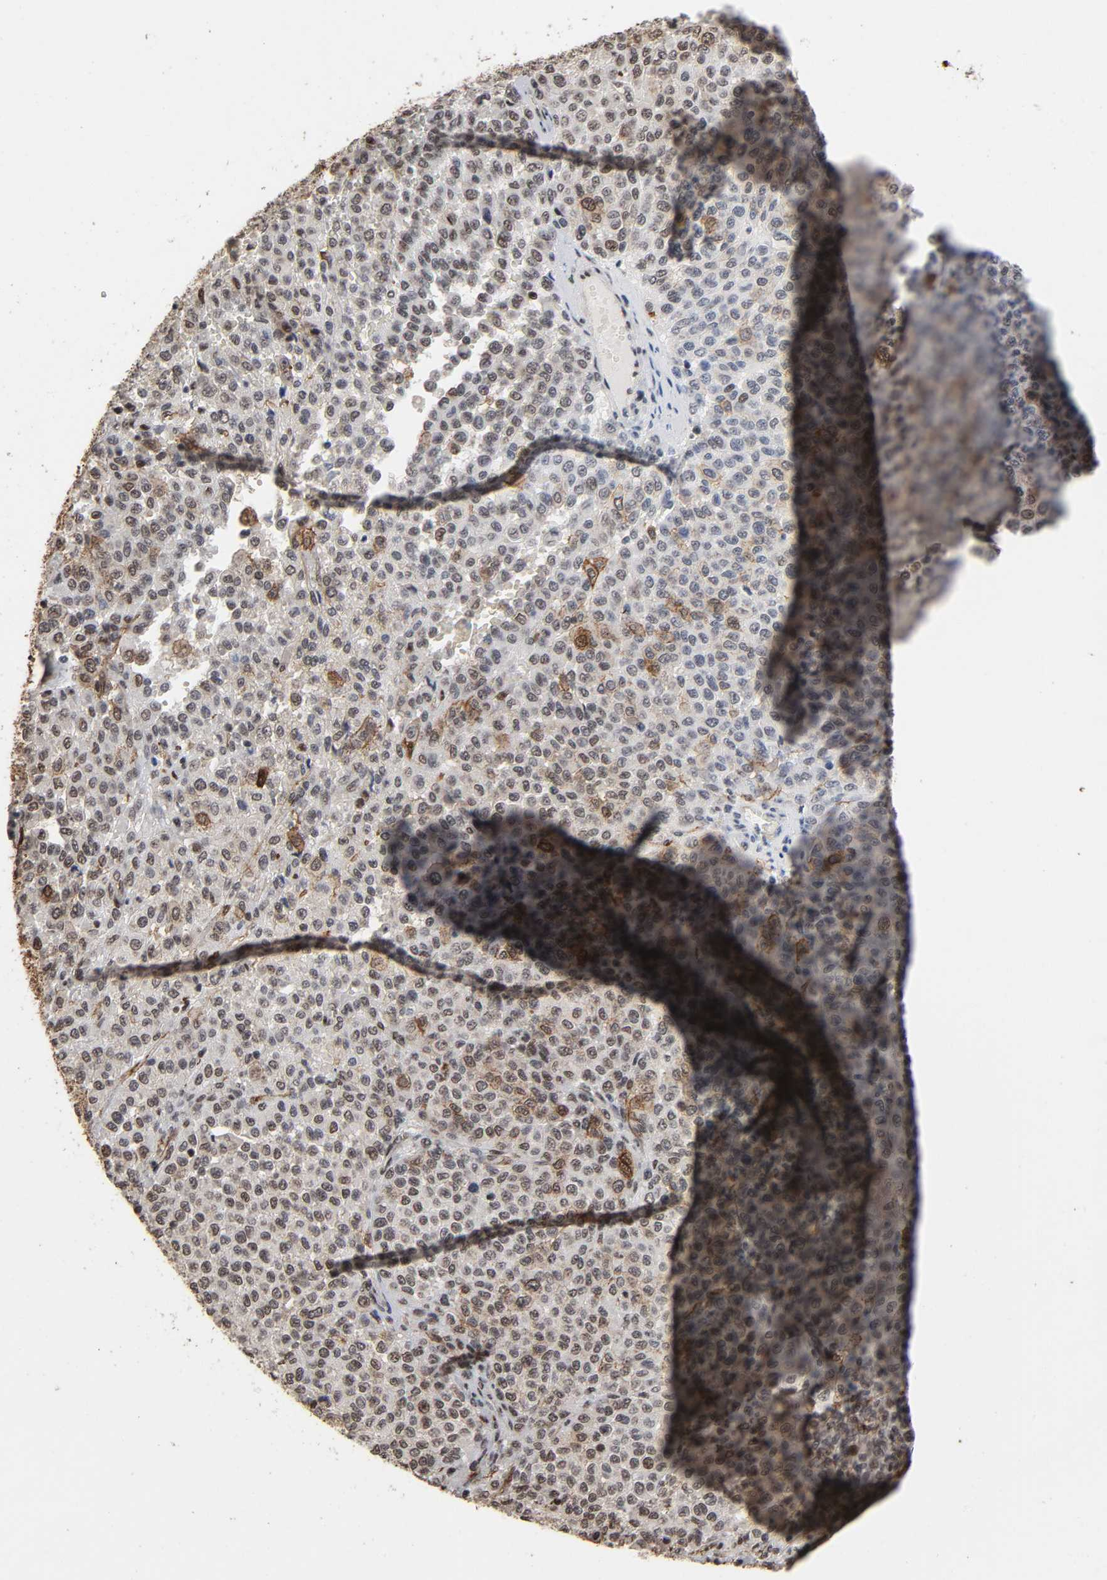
{"staining": {"intensity": "moderate", "quantity": "25%-75%", "location": "cytoplasmic/membranous,nuclear"}, "tissue": "melanoma", "cell_type": "Tumor cells", "image_type": "cancer", "snomed": [{"axis": "morphology", "description": "Malignant melanoma, Metastatic site"}, {"axis": "topography", "description": "Pancreas"}], "caption": "IHC staining of malignant melanoma (metastatic site), which reveals medium levels of moderate cytoplasmic/membranous and nuclear staining in about 25%-75% of tumor cells indicating moderate cytoplasmic/membranous and nuclear protein expression. The staining was performed using DAB (brown) for protein detection and nuclei were counterstained in hematoxylin (blue).", "gene": "AHNAK2", "patient": {"sex": "female", "age": 30}}